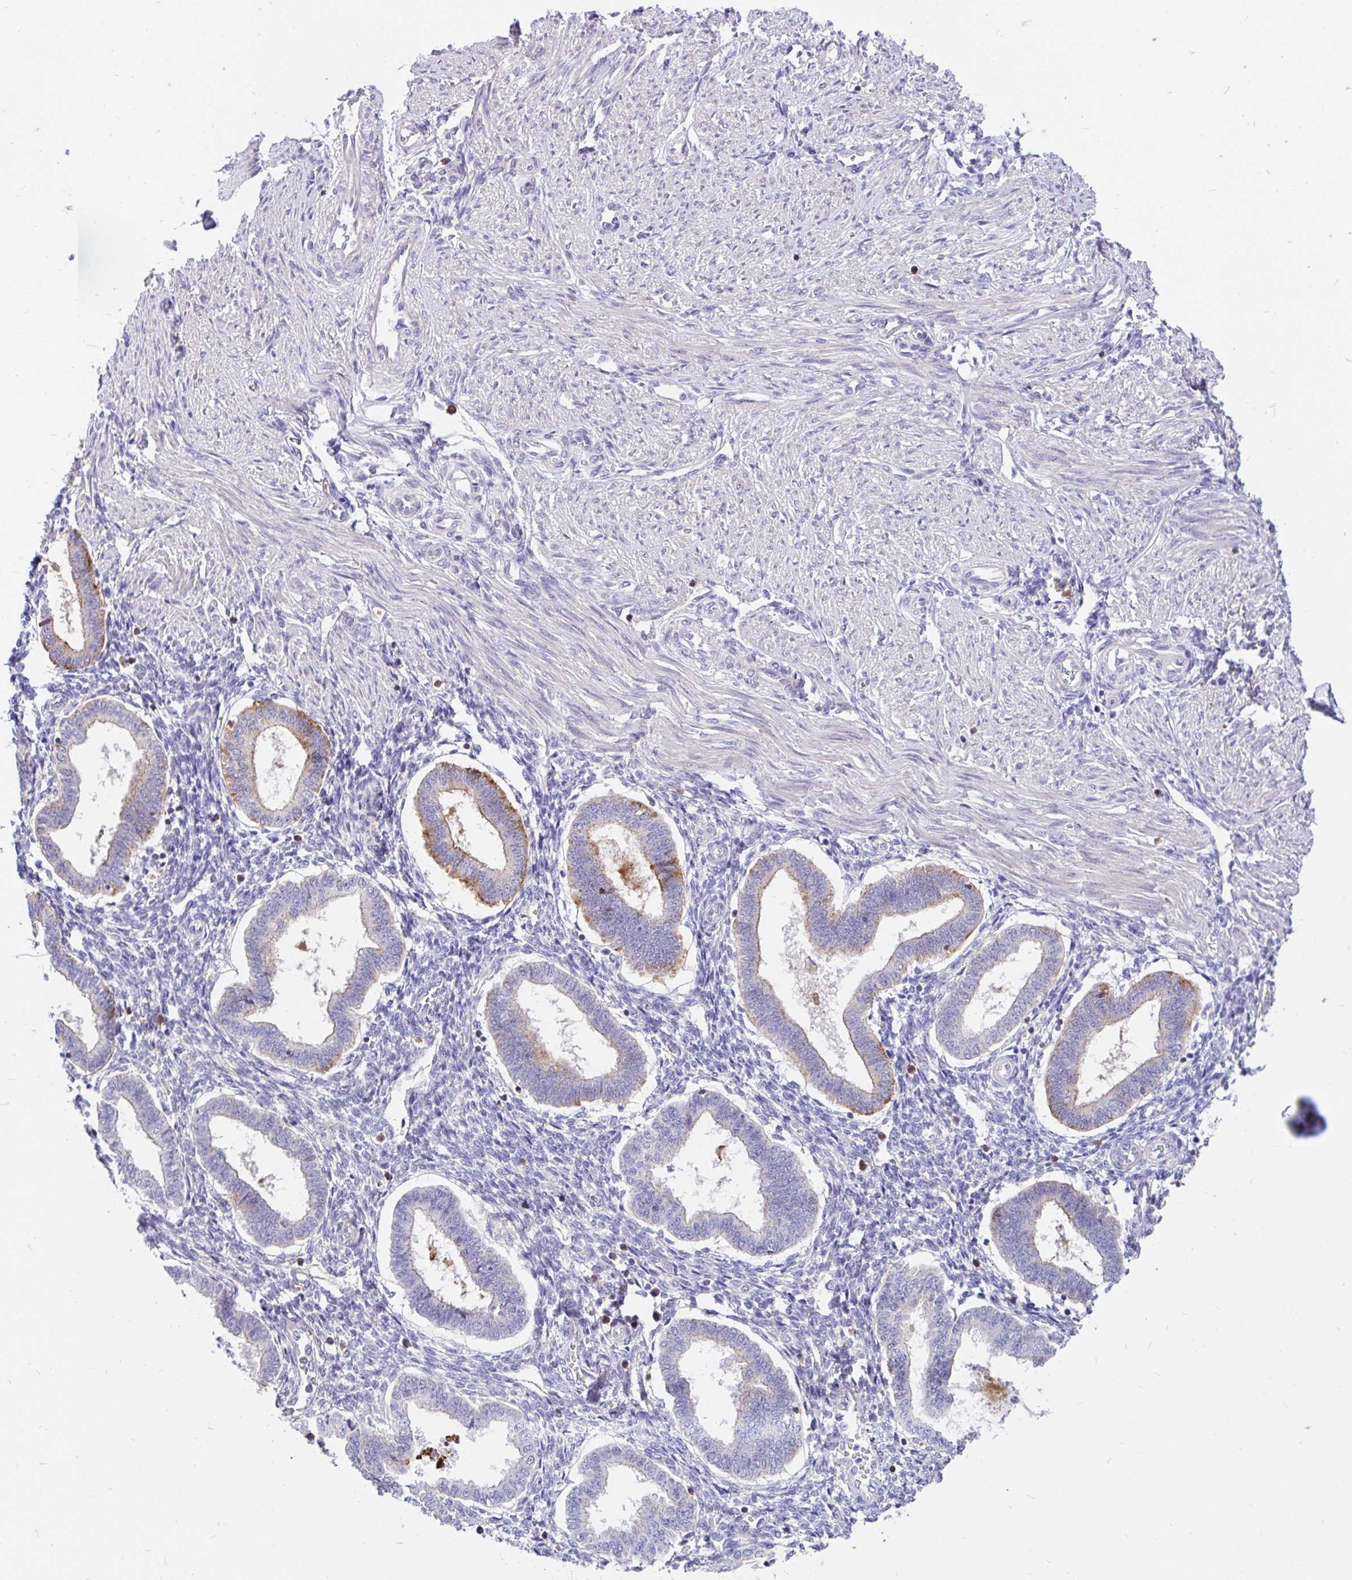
{"staining": {"intensity": "weak", "quantity": "<25%", "location": "cytoplasmic/membranous"}, "tissue": "endometrium", "cell_type": "Cells in endometrial stroma", "image_type": "normal", "snomed": [{"axis": "morphology", "description": "Normal tissue, NOS"}, {"axis": "topography", "description": "Endometrium"}], "caption": "Immunohistochemistry histopathology image of benign endometrium stained for a protein (brown), which shows no positivity in cells in endometrial stroma. (Stains: DAB immunohistochemistry with hematoxylin counter stain, Microscopy: brightfield microscopy at high magnification).", "gene": "LRRC26", "patient": {"sex": "female", "age": 24}}